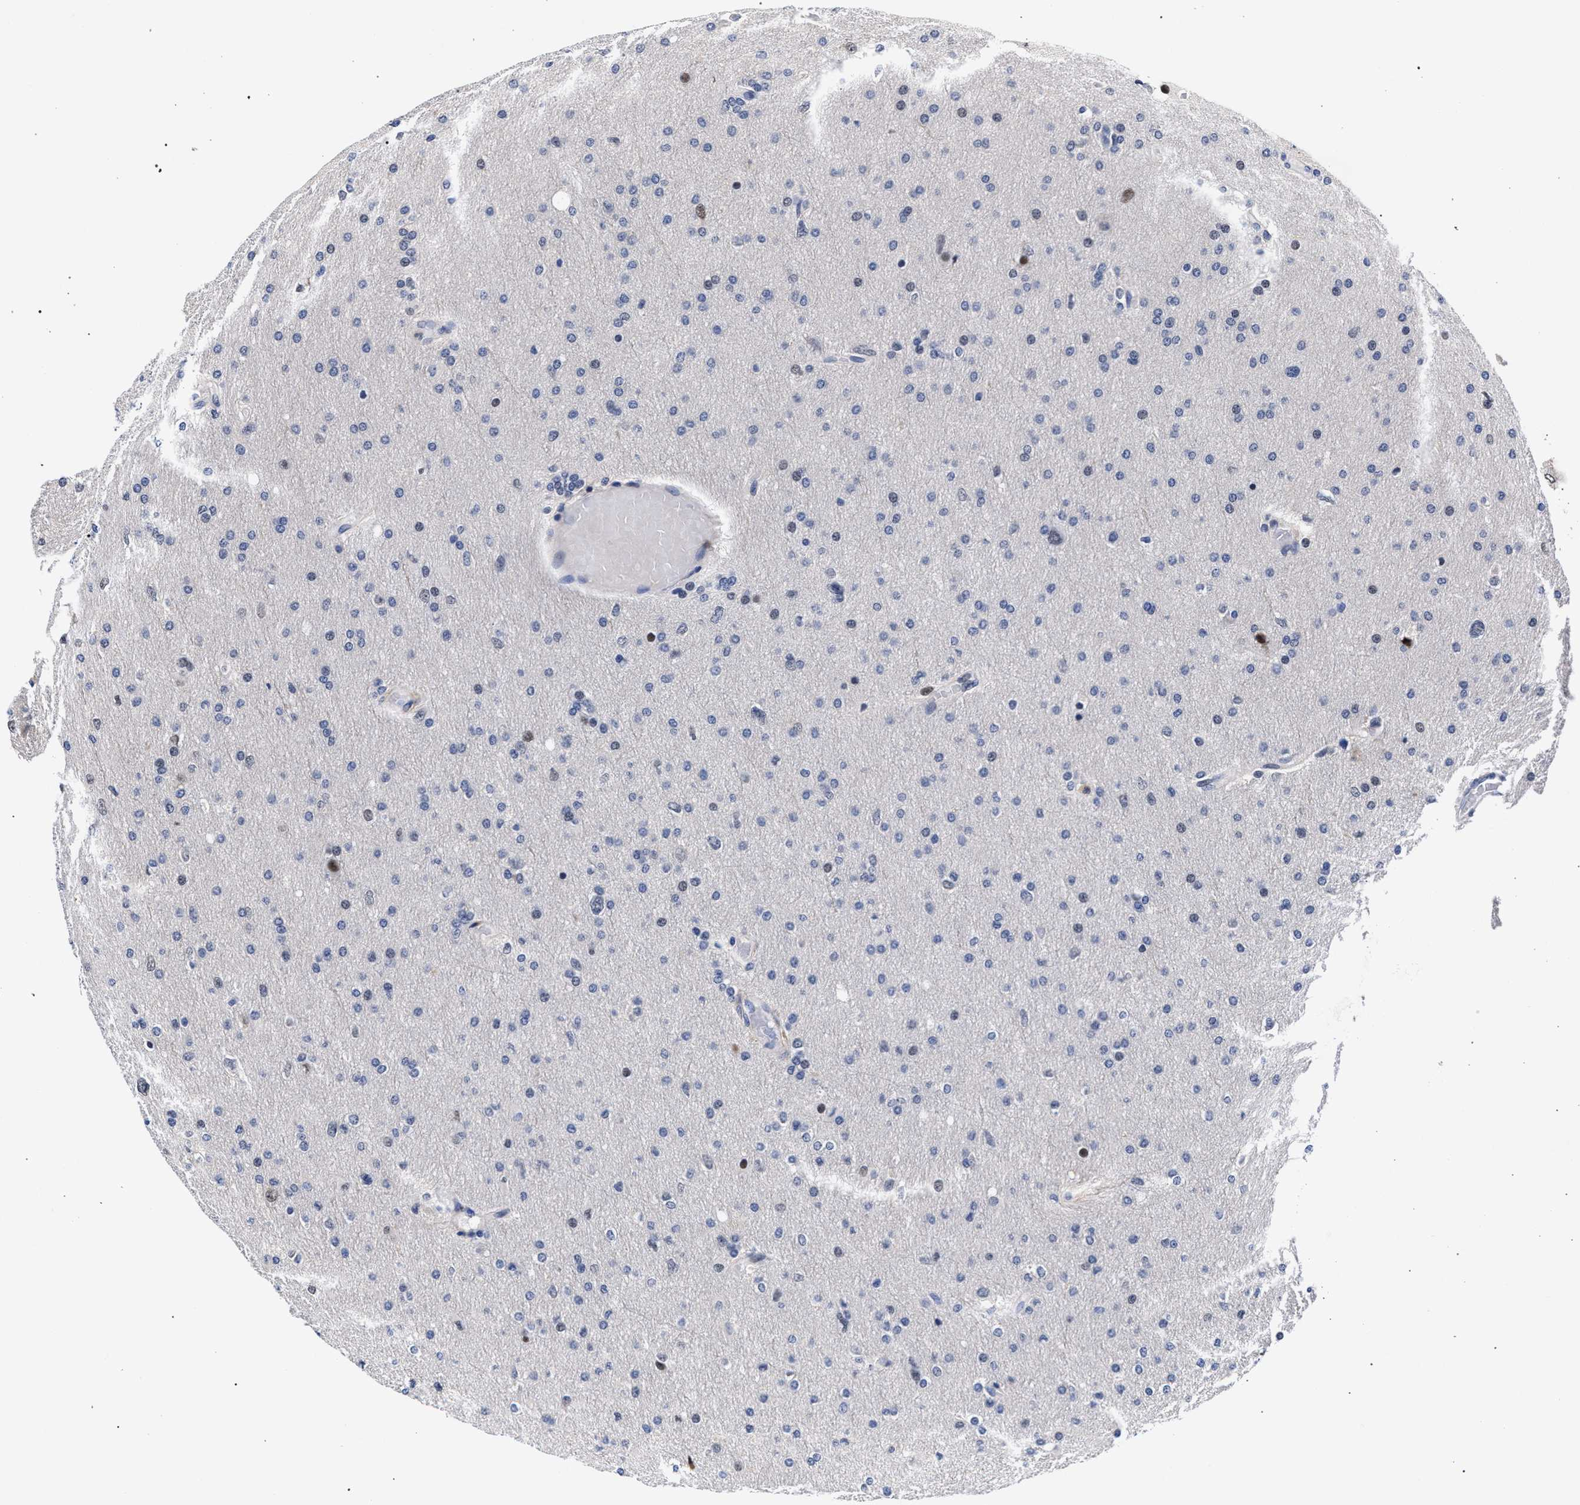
{"staining": {"intensity": "weak", "quantity": "<25%", "location": "nuclear"}, "tissue": "glioma", "cell_type": "Tumor cells", "image_type": "cancer", "snomed": [{"axis": "morphology", "description": "Glioma, malignant, High grade"}, {"axis": "topography", "description": "Cerebral cortex"}], "caption": "Protein analysis of malignant glioma (high-grade) exhibits no significant expression in tumor cells. (DAB (3,3'-diaminobenzidine) immunohistochemistry visualized using brightfield microscopy, high magnification).", "gene": "ZNF462", "patient": {"sex": "female", "age": 36}}